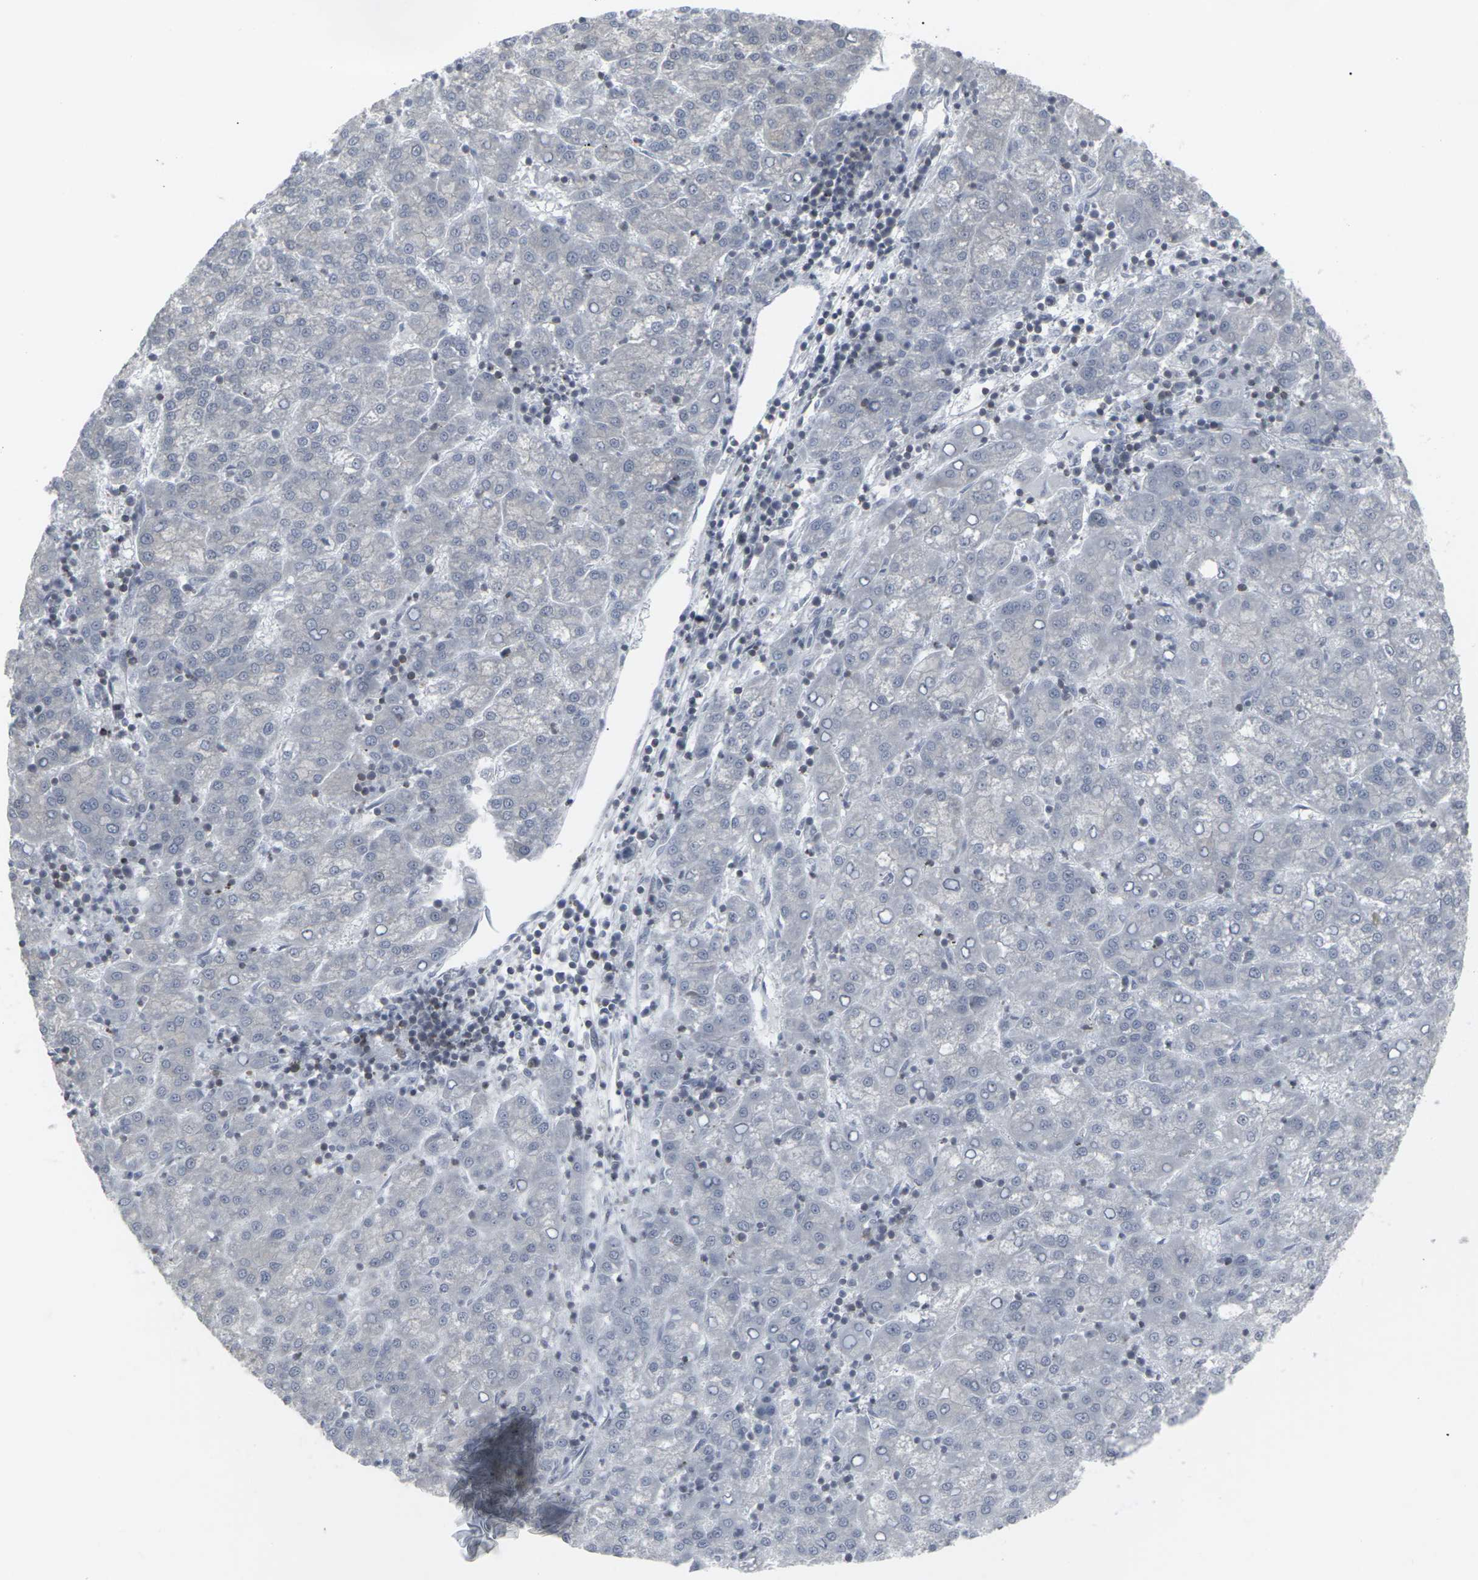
{"staining": {"intensity": "negative", "quantity": "none", "location": "none"}, "tissue": "liver cancer", "cell_type": "Tumor cells", "image_type": "cancer", "snomed": [{"axis": "morphology", "description": "Carcinoma, Hepatocellular, NOS"}, {"axis": "topography", "description": "Liver"}], "caption": "The immunohistochemistry (IHC) photomicrograph has no significant expression in tumor cells of liver cancer tissue.", "gene": "APOBEC2", "patient": {"sex": "female", "age": 58}}